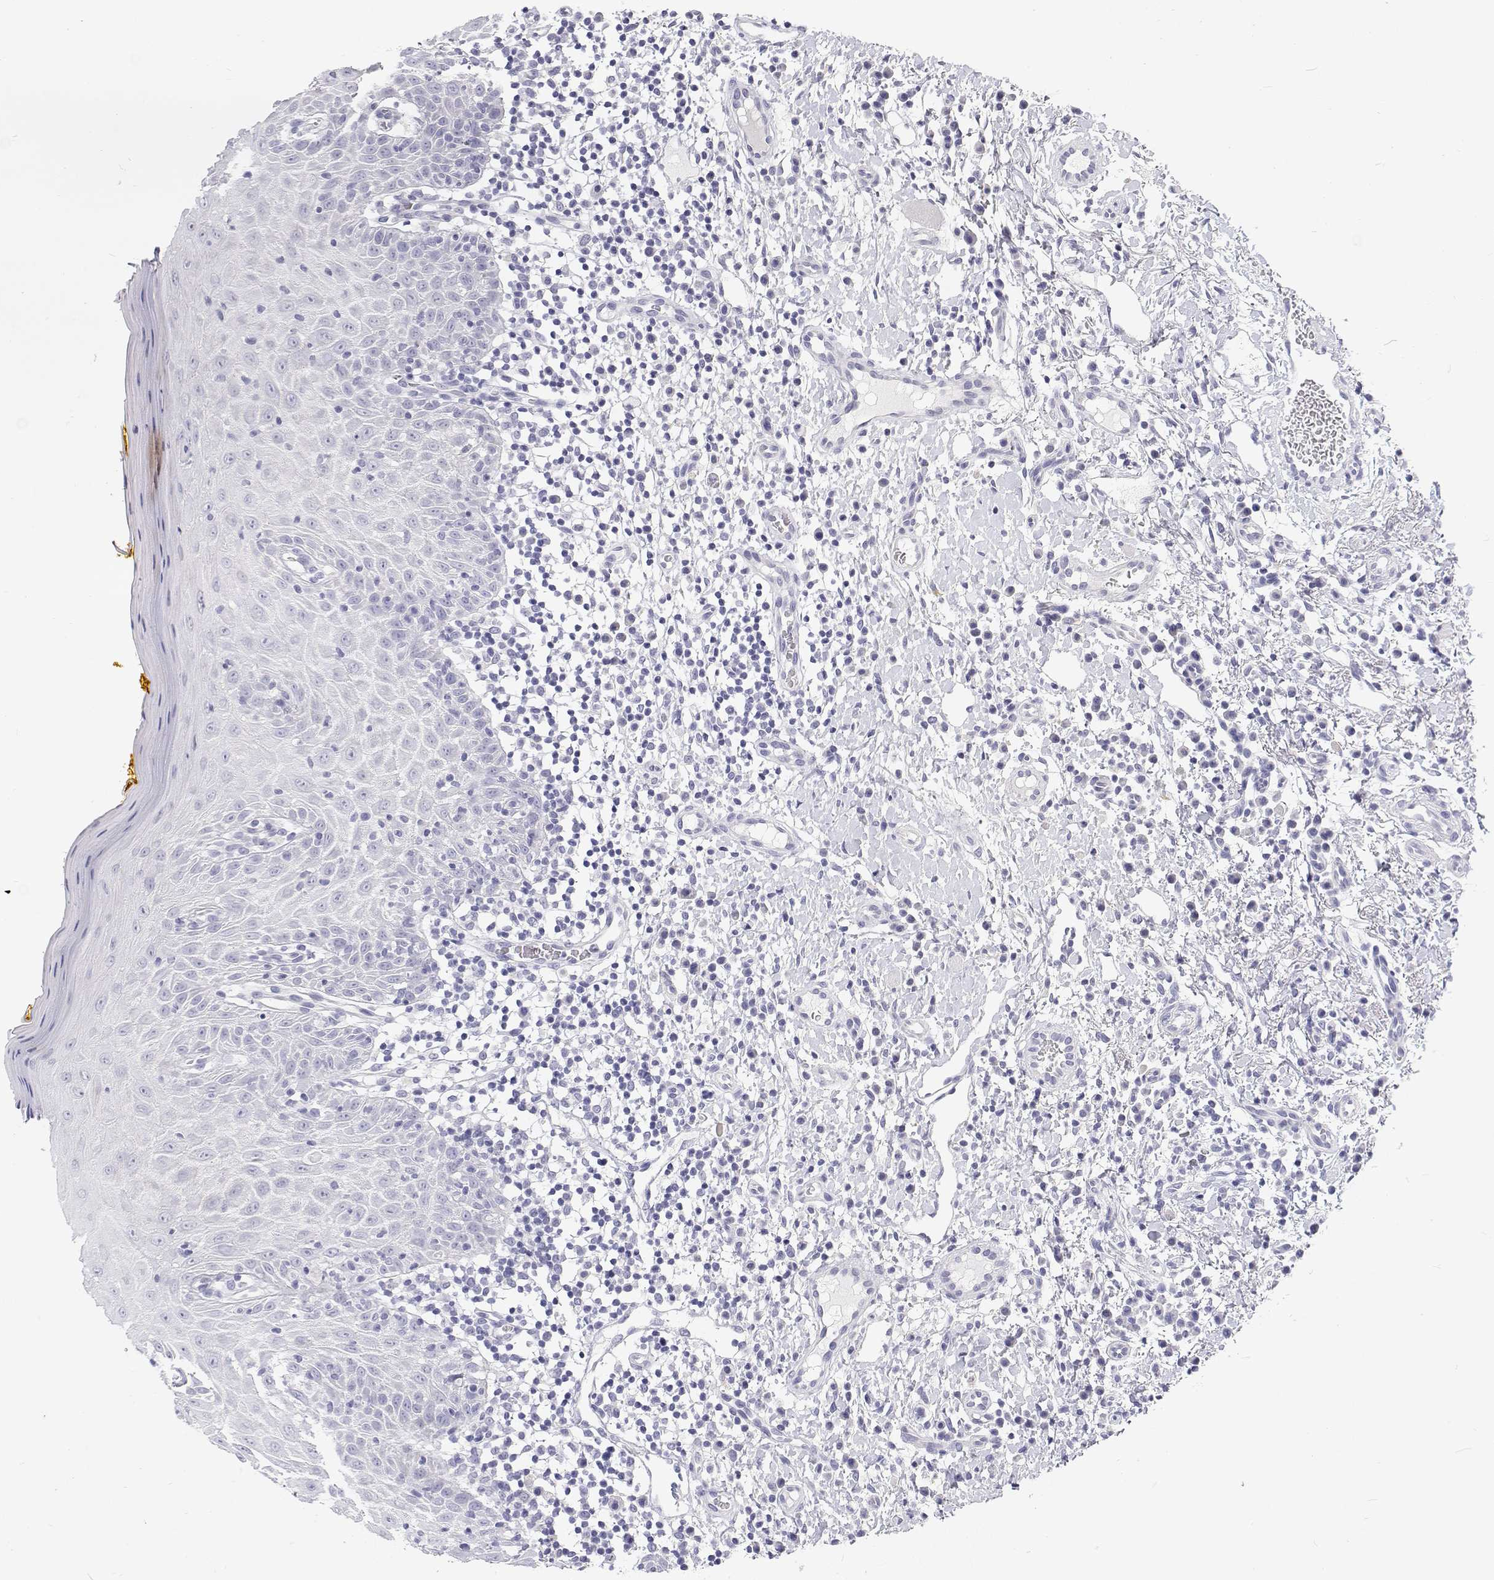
{"staining": {"intensity": "negative", "quantity": "none", "location": "none"}, "tissue": "oral mucosa", "cell_type": "Squamous epithelial cells", "image_type": "normal", "snomed": [{"axis": "morphology", "description": "Normal tissue, NOS"}, {"axis": "topography", "description": "Oral tissue"}, {"axis": "topography", "description": "Tounge, NOS"}], "caption": "Histopathology image shows no protein expression in squamous epithelial cells of normal oral mucosa.", "gene": "NCR2", "patient": {"sex": "female", "age": 58}}